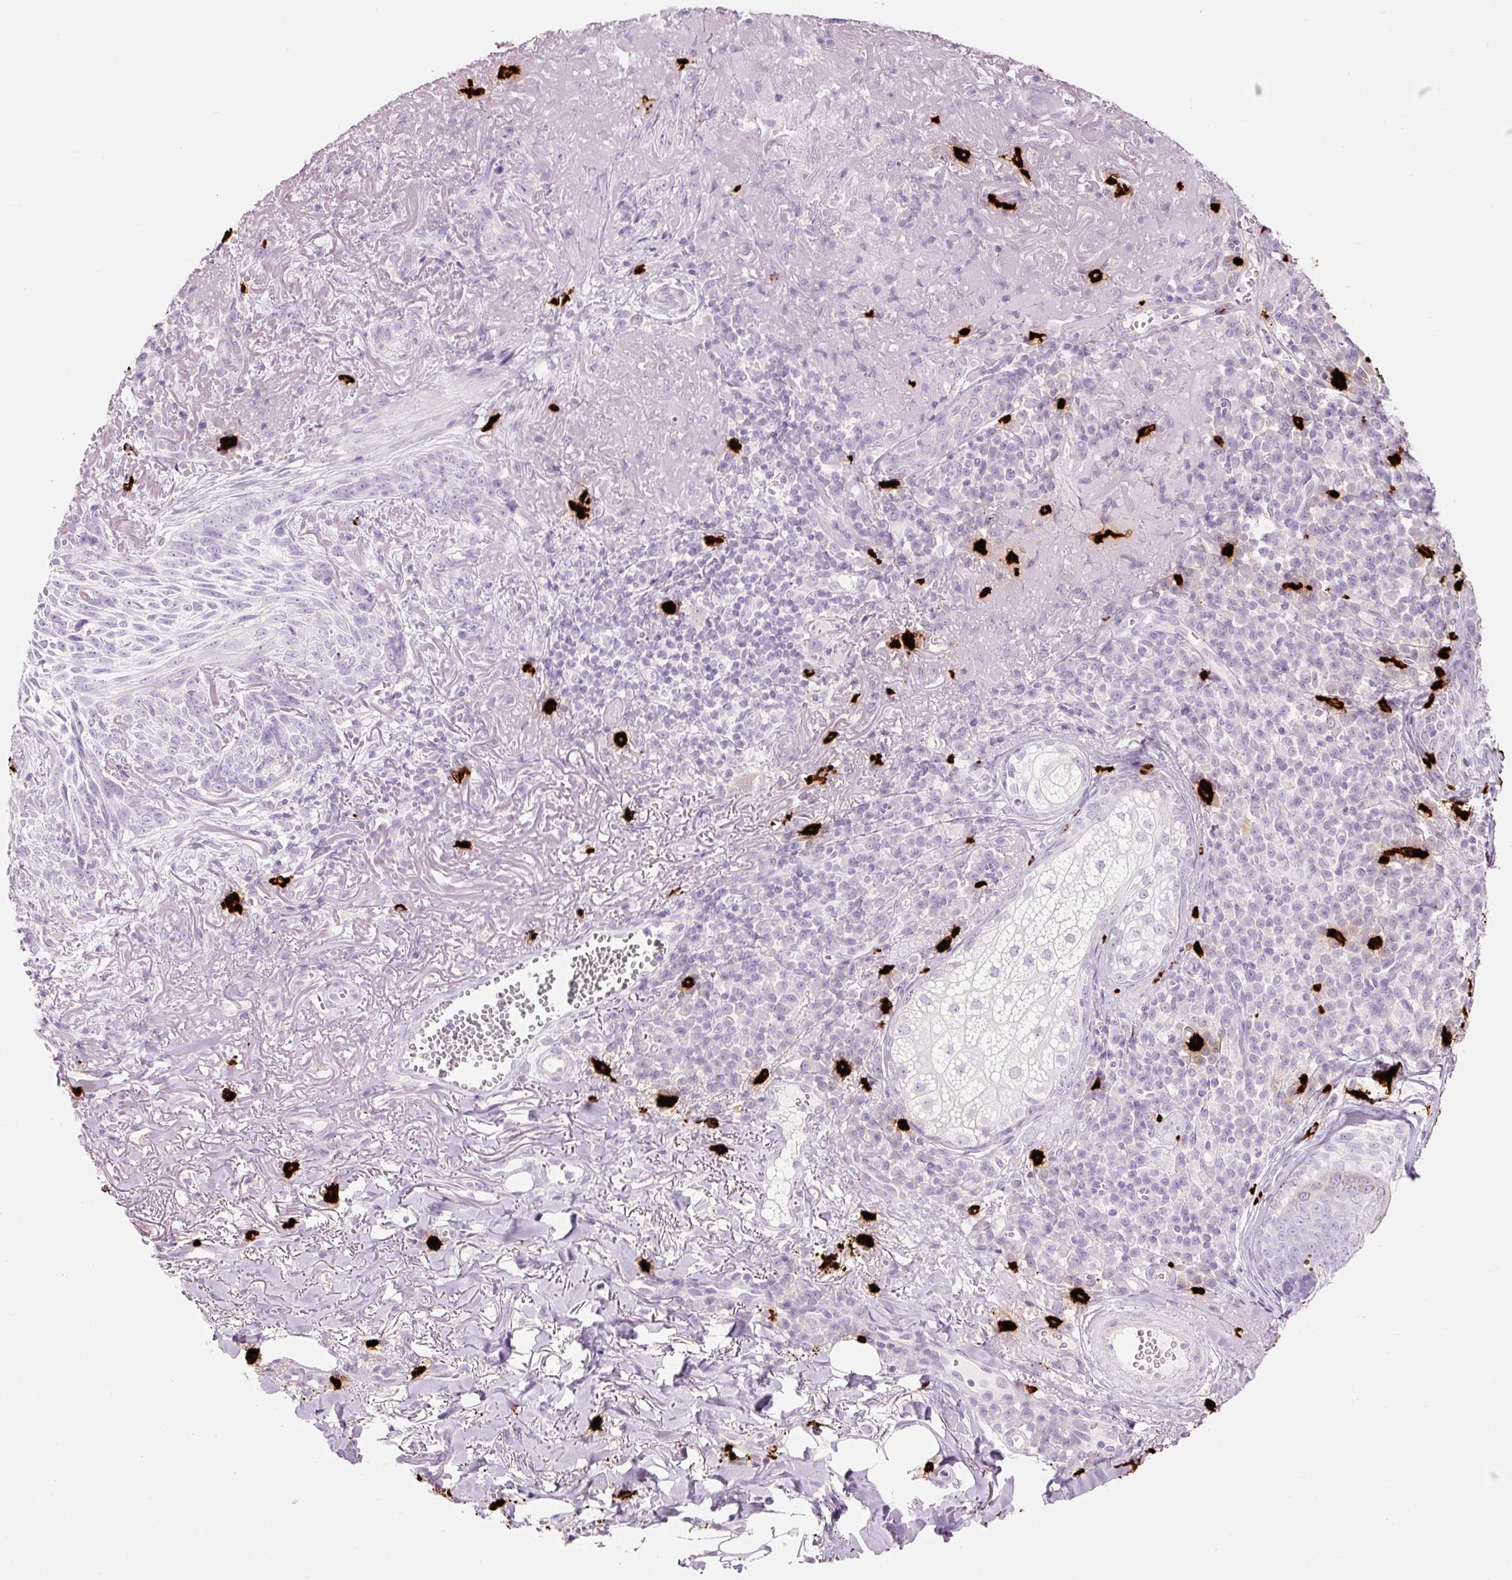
{"staining": {"intensity": "negative", "quantity": "none", "location": "none"}, "tissue": "skin cancer", "cell_type": "Tumor cells", "image_type": "cancer", "snomed": [{"axis": "morphology", "description": "Basal cell carcinoma"}, {"axis": "topography", "description": "Skin"}, {"axis": "topography", "description": "Skin of face"}], "caption": "Tumor cells show no significant protein expression in skin cancer. (DAB immunohistochemistry, high magnification).", "gene": "CMA1", "patient": {"sex": "female", "age": 95}}